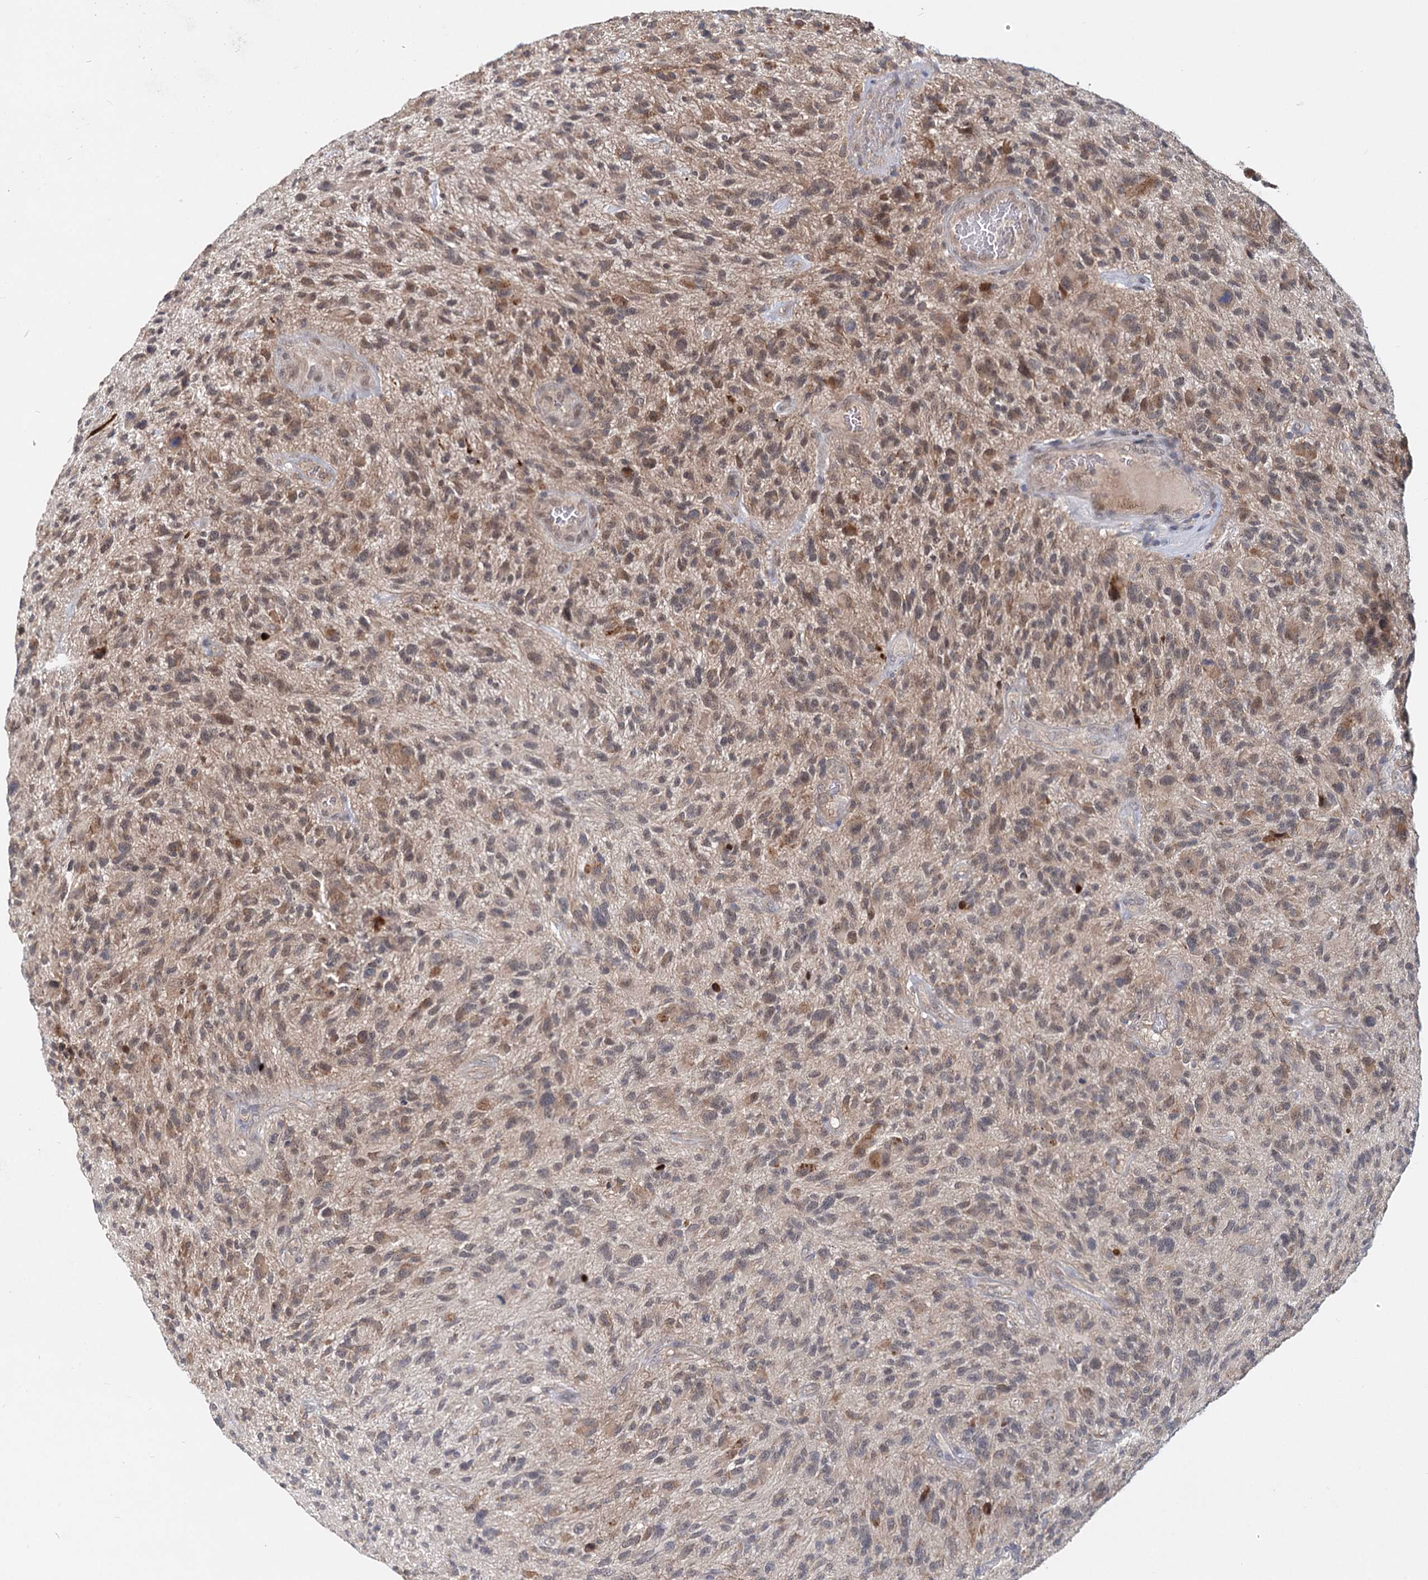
{"staining": {"intensity": "moderate", "quantity": "25%-75%", "location": "cytoplasmic/membranous"}, "tissue": "glioma", "cell_type": "Tumor cells", "image_type": "cancer", "snomed": [{"axis": "morphology", "description": "Glioma, malignant, High grade"}, {"axis": "topography", "description": "Brain"}], "caption": "Human glioma stained for a protein (brown) exhibits moderate cytoplasmic/membranous positive expression in approximately 25%-75% of tumor cells.", "gene": "AP3B1", "patient": {"sex": "male", "age": 47}}